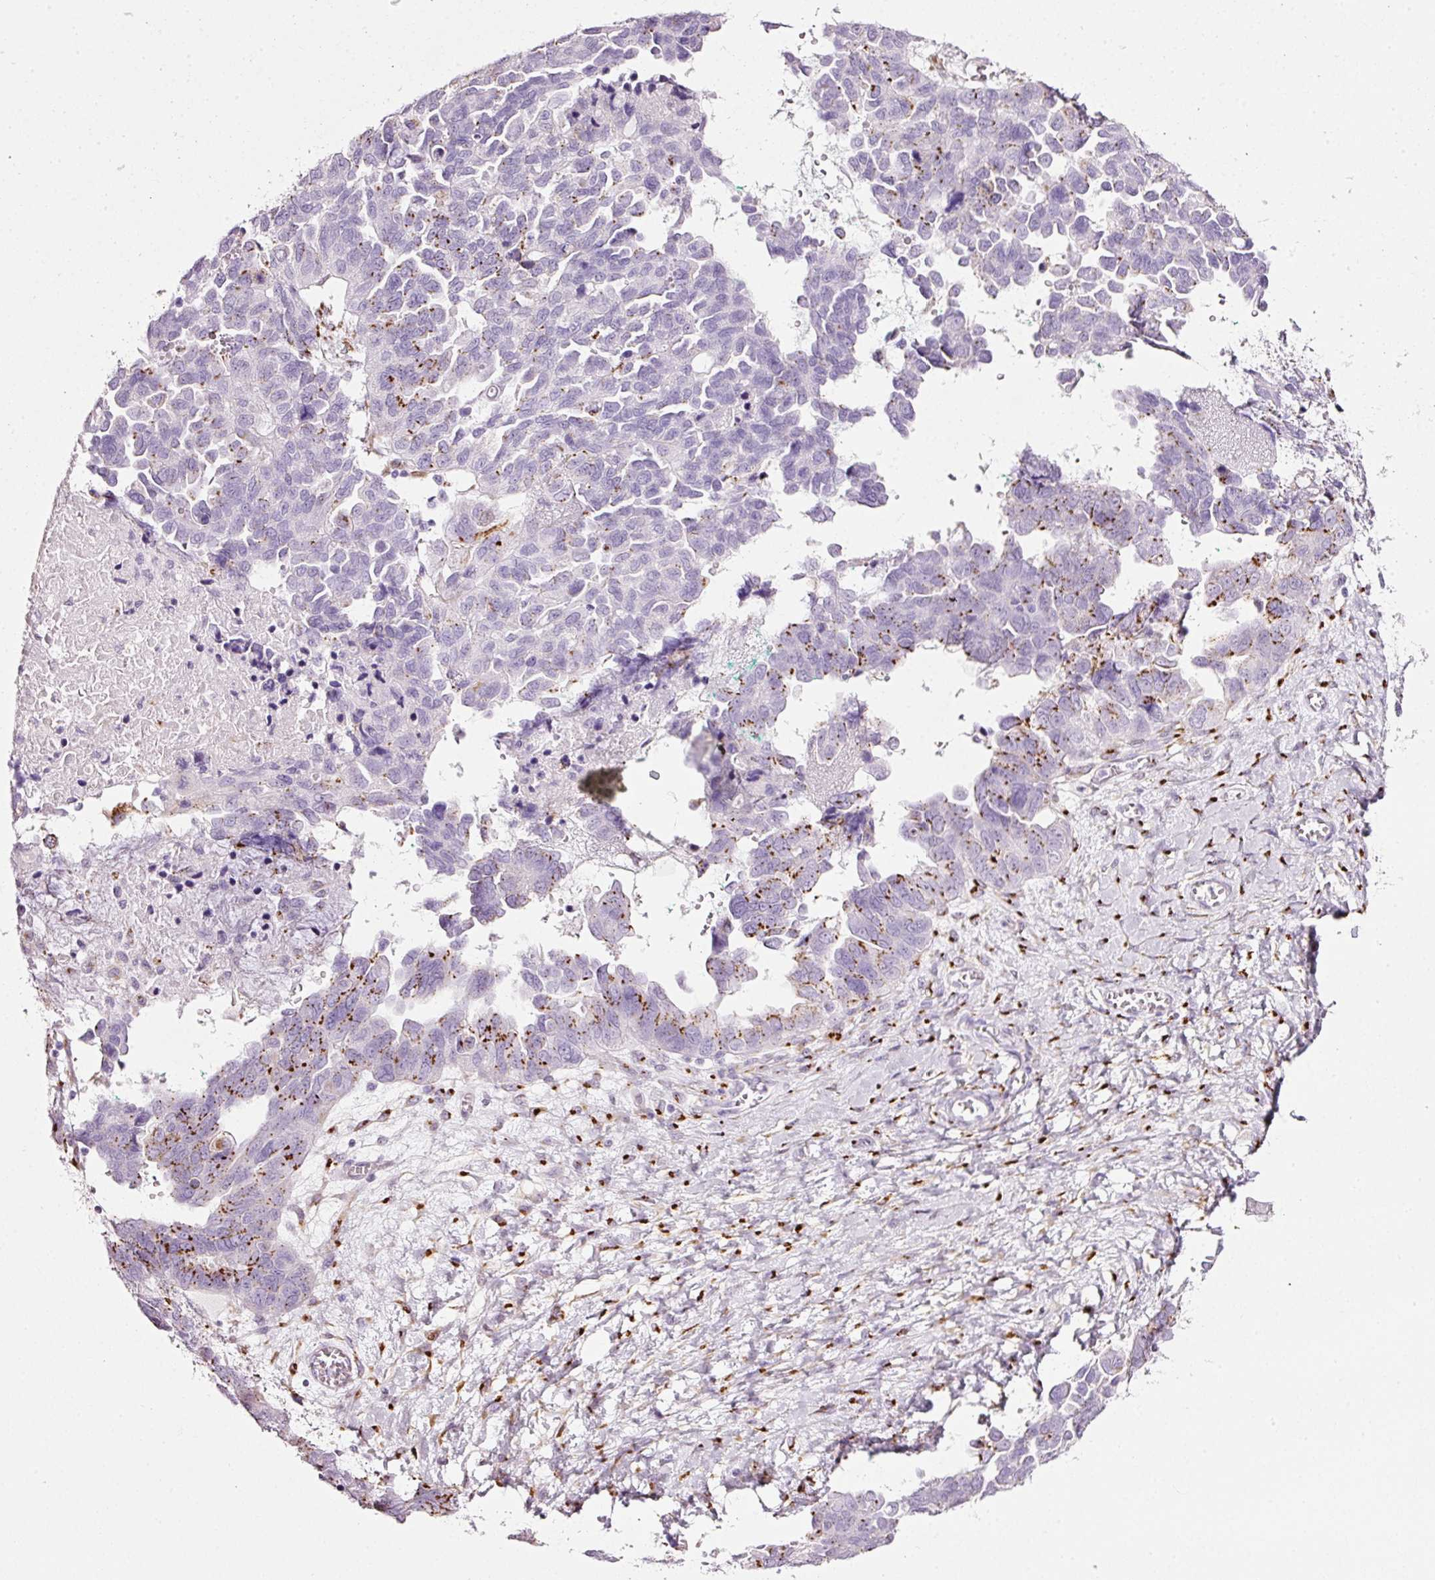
{"staining": {"intensity": "moderate", "quantity": "25%-75%", "location": "cytoplasmic/membranous"}, "tissue": "ovarian cancer", "cell_type": "Tumor cells", "image_type": "cancer", "snomed": [{"axis": "morphology", "description": "Cystadenocarcinoma, serous, NOS"}, {"axis": "topography", "description": "Ovary"}], "caption": "Immunohistochemical staining of human serous cystadenocarcinoma (ovarian) reveals medium levels of moderate cytoplasmic/membranous protein staining in approximately 25%-75% of tumor cells.", "gene": "SDF4", "patient": {"sex": "female", "age": 64}}